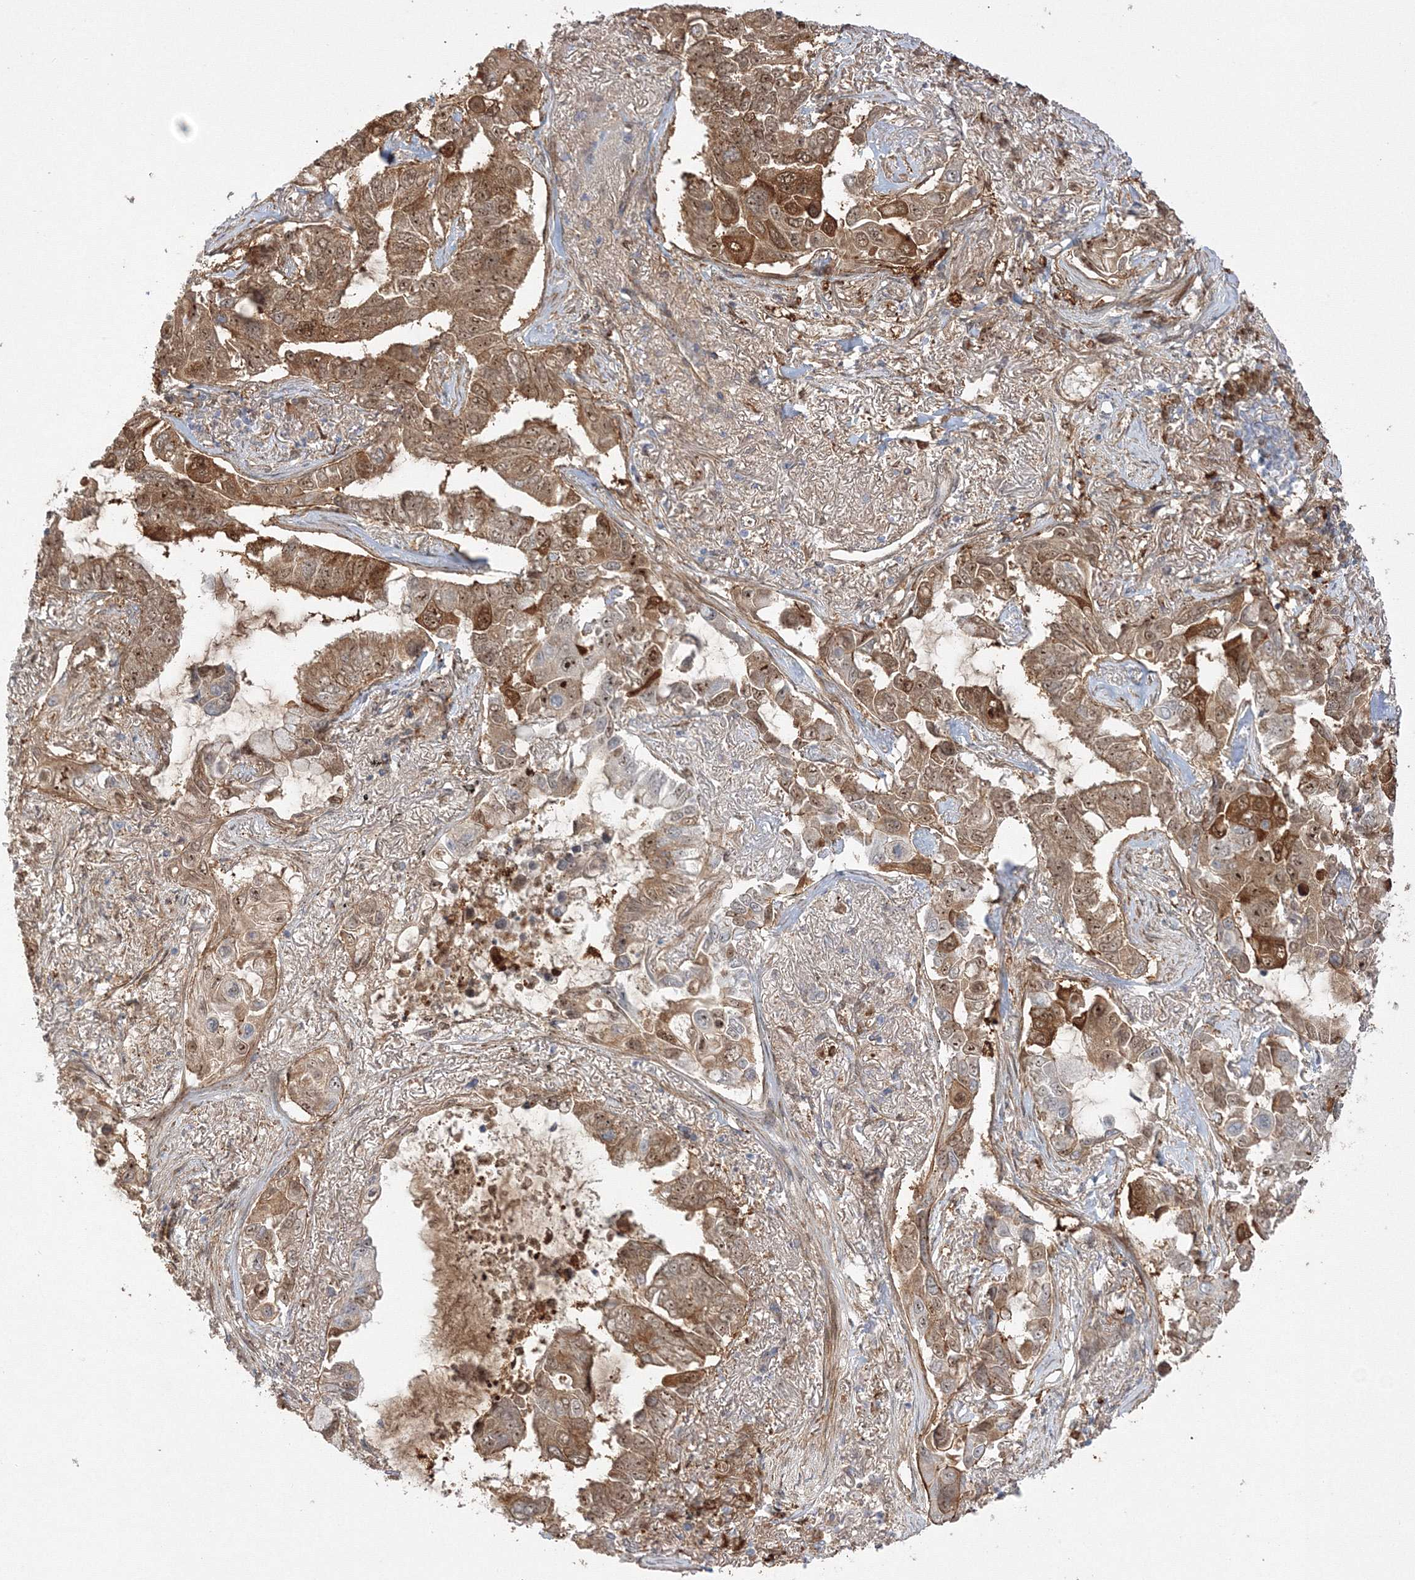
{"staining": {"intensity": "moderate", "quantity": ">75%", "location": "cytoplasmic/membranous,nuclear"}, "tissue": "lung cancer", "cell_type": "Tumor cells", "image_type": "cancer", "snomed": [{"axis": "morphology", "description": "Adenocarcinoma, NOS"}, {"axis": "topography", "description": "Lung"}], "caption": "DAB immunohistochemical staining of human lung cancer (adenocarcinoma) displays moderate cytoplasmic/membranous and nuclear protein positivity in about >75% of tumor cells.", "gene": "NPM3", "patient": {"sex": "male", "age": 64}}